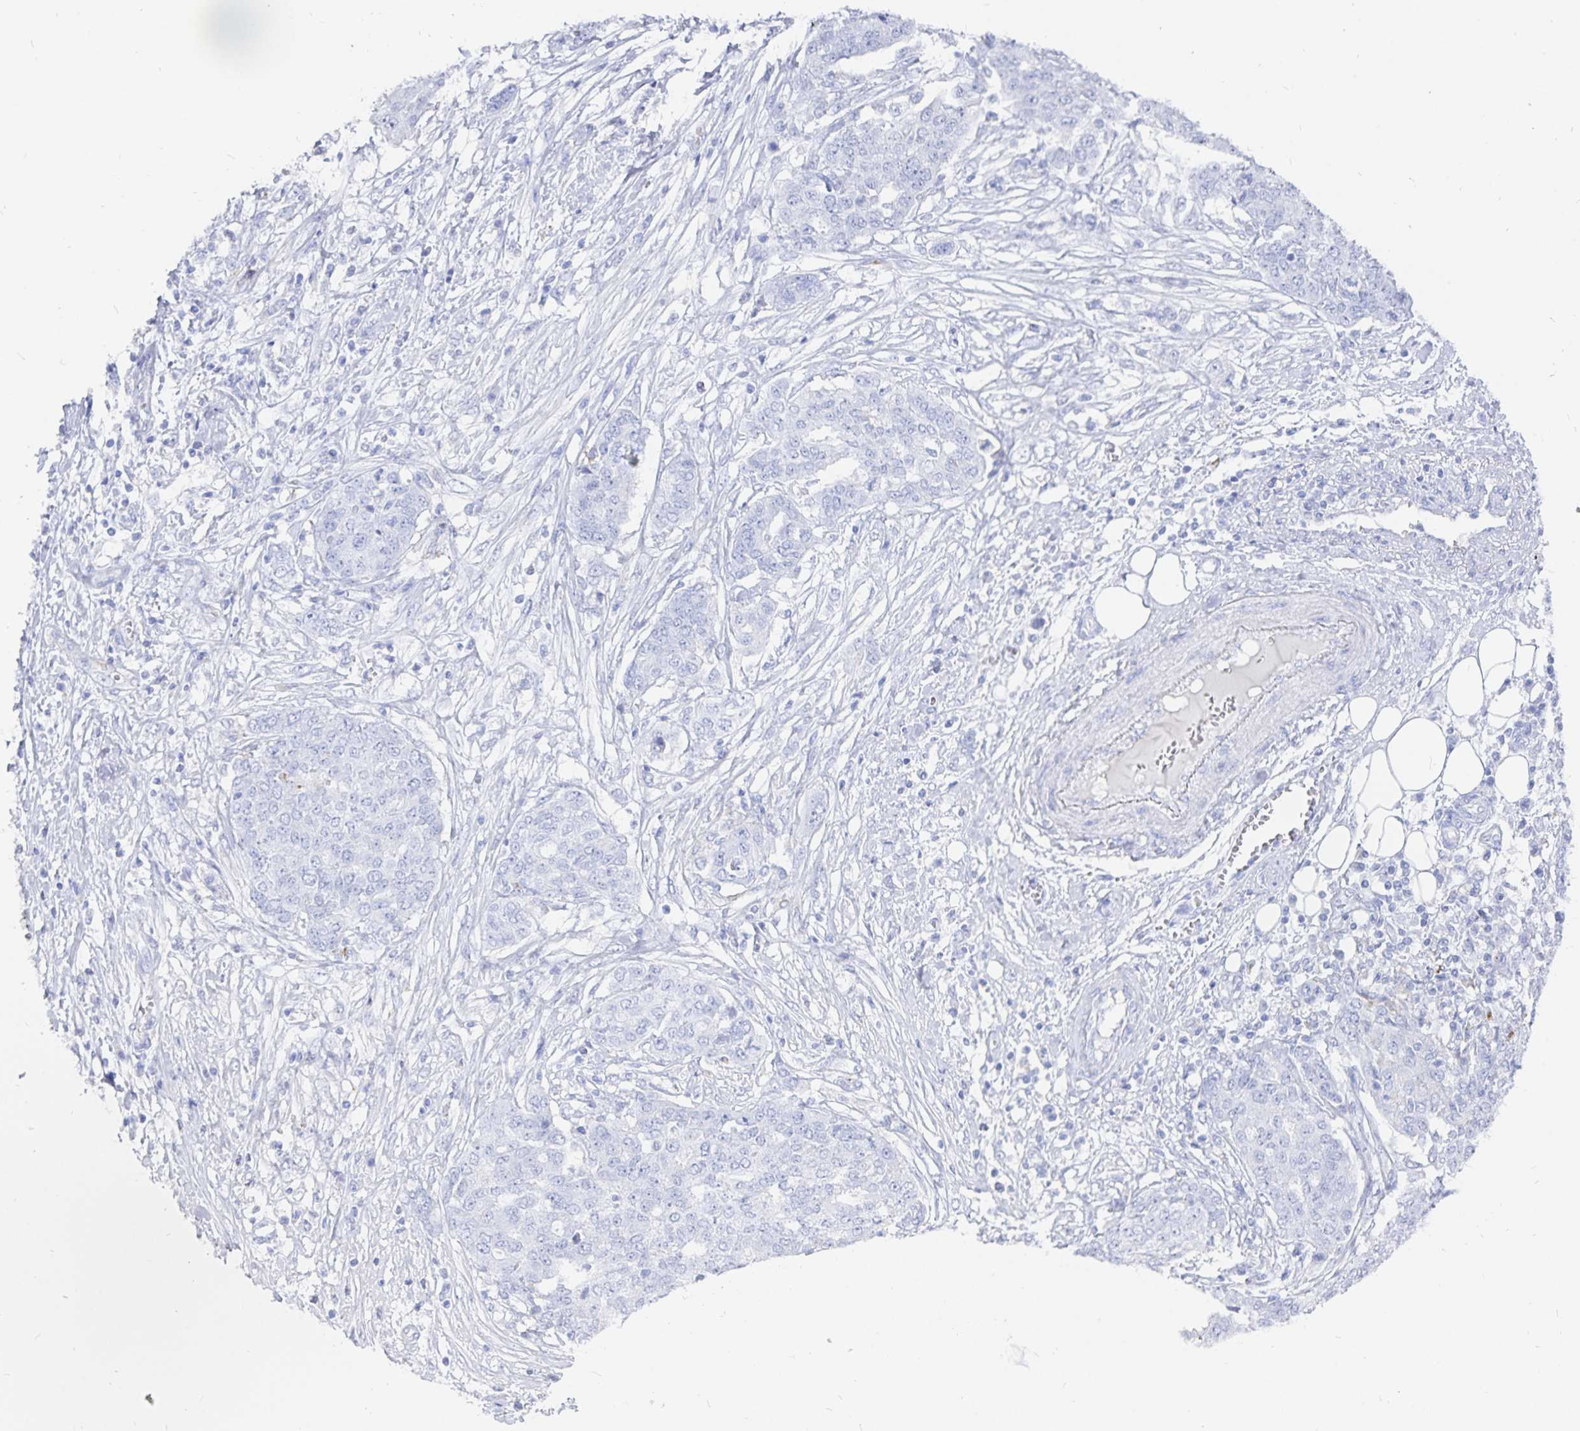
{"staining": {"intensity": "negative", "quantity": "none", "location": "none"}, "tissue": "ovarian cancer", "cell_type": "Tumor cells", "image_type": "cancer", "snomed": [{"axis": "morphology", "description": "Cystadenocarcinoma, serous, NOS"}, {"axis": "topography", "description": "Soft tissue"}, {"axis": "topography", "description": "Ovary"}], "caption": "This is an immunohistochemistry micrograph of ovarian serous cystadenocarcinoma. There is no expression in tumor cells.", "gene": "INSL5", "patient": {"sex": "female", "age": 57}}